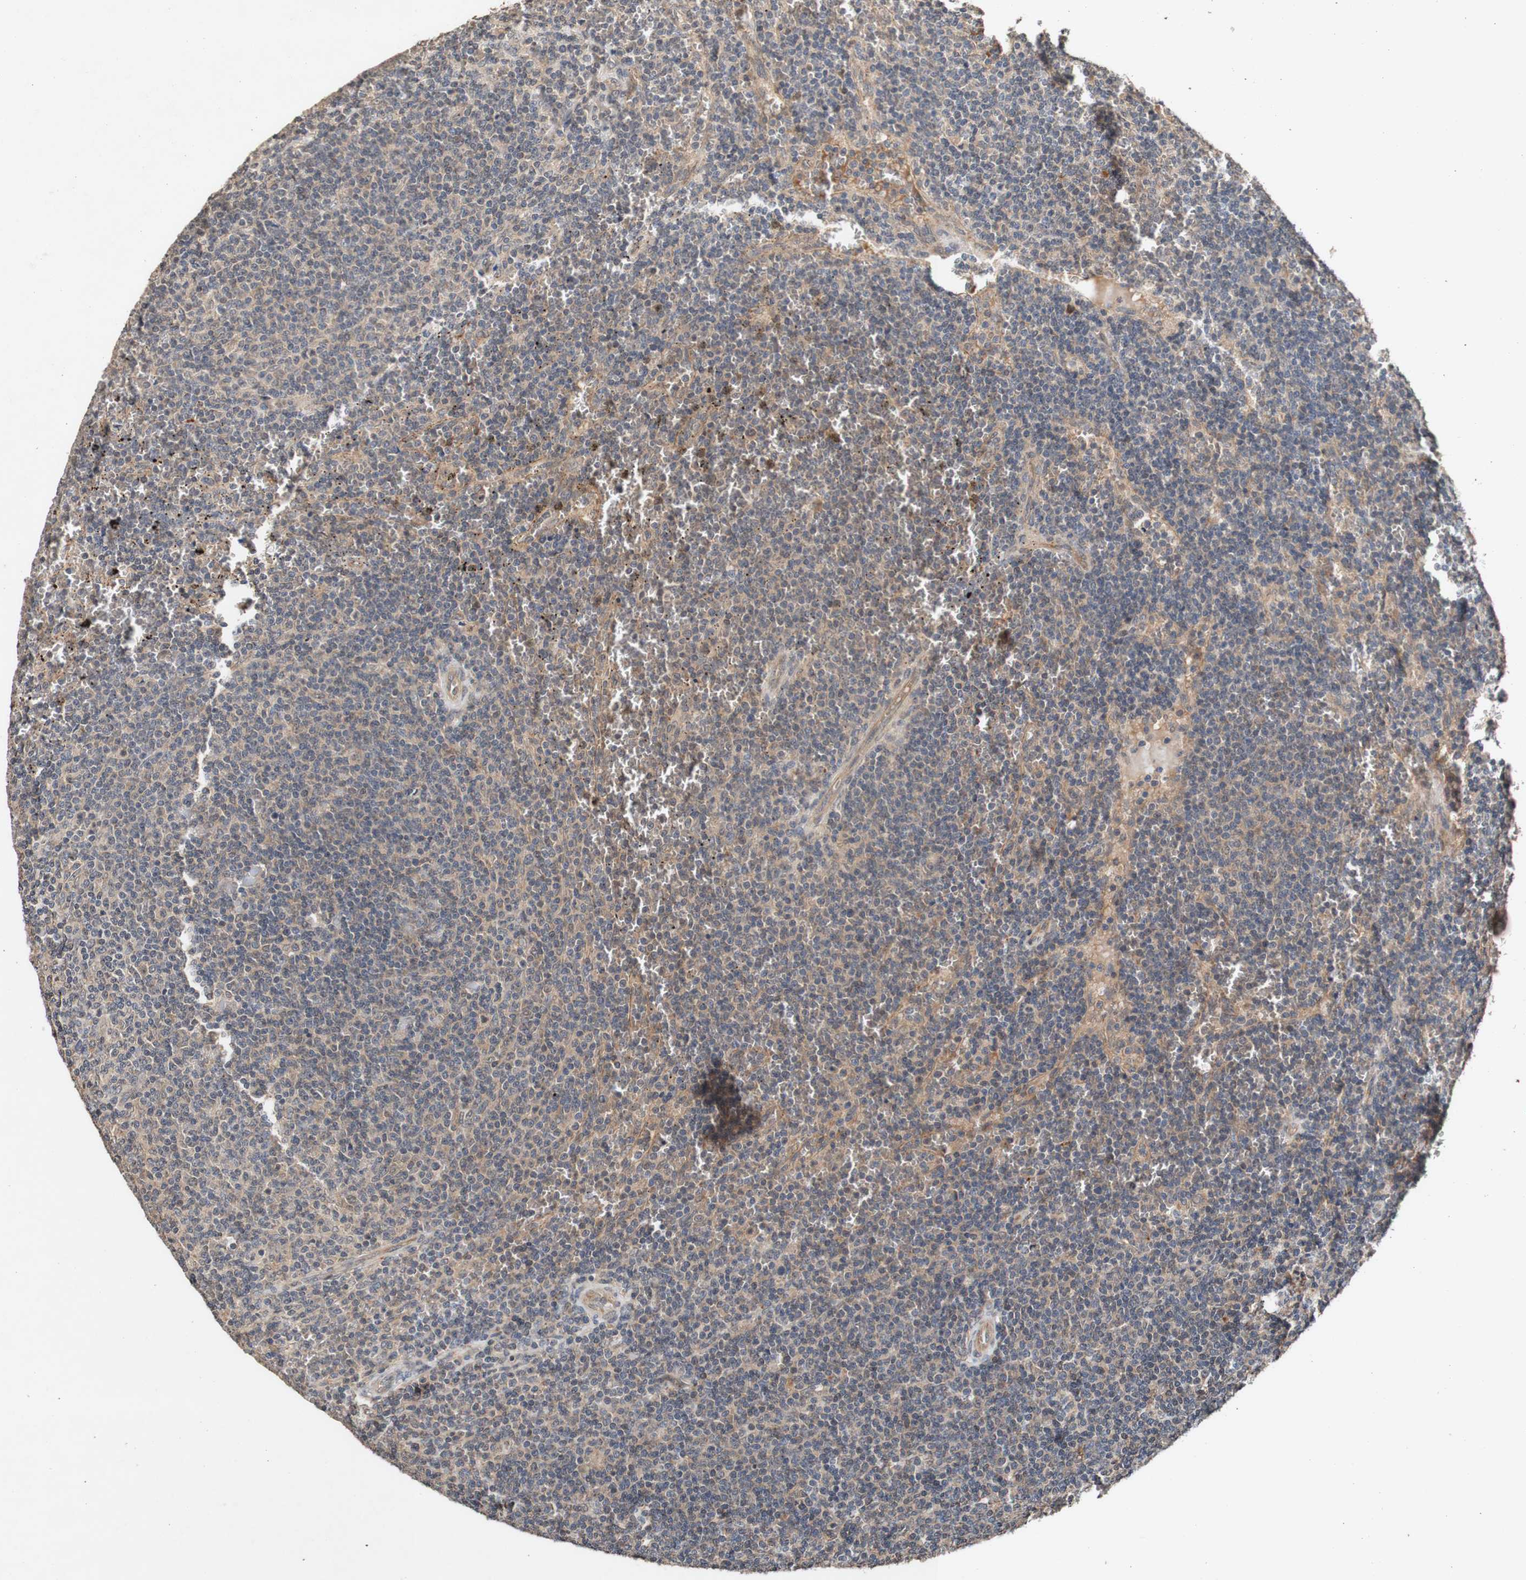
{"staining": {"intensity": "weak", "quantity": ">75%", "location": "cytoplasmic/membranous"}, "tissue": "lymphoma", "cell_type": "Tumor cells", "image_type": "cancer", "snomed": [{"axis": "morphology", "description": "Malignant lymphoma, non-Hodgkin's type, Low grade"}, {"axis": "topography", "description": "Spleen"}], "caption": "The immunohistochemical stain highlights weak cytoplasmic/membranous staining in tumor cells of lymphoma tissue.", "gene": "PIN1", "patient": {"sex": "female", "age": 50}}